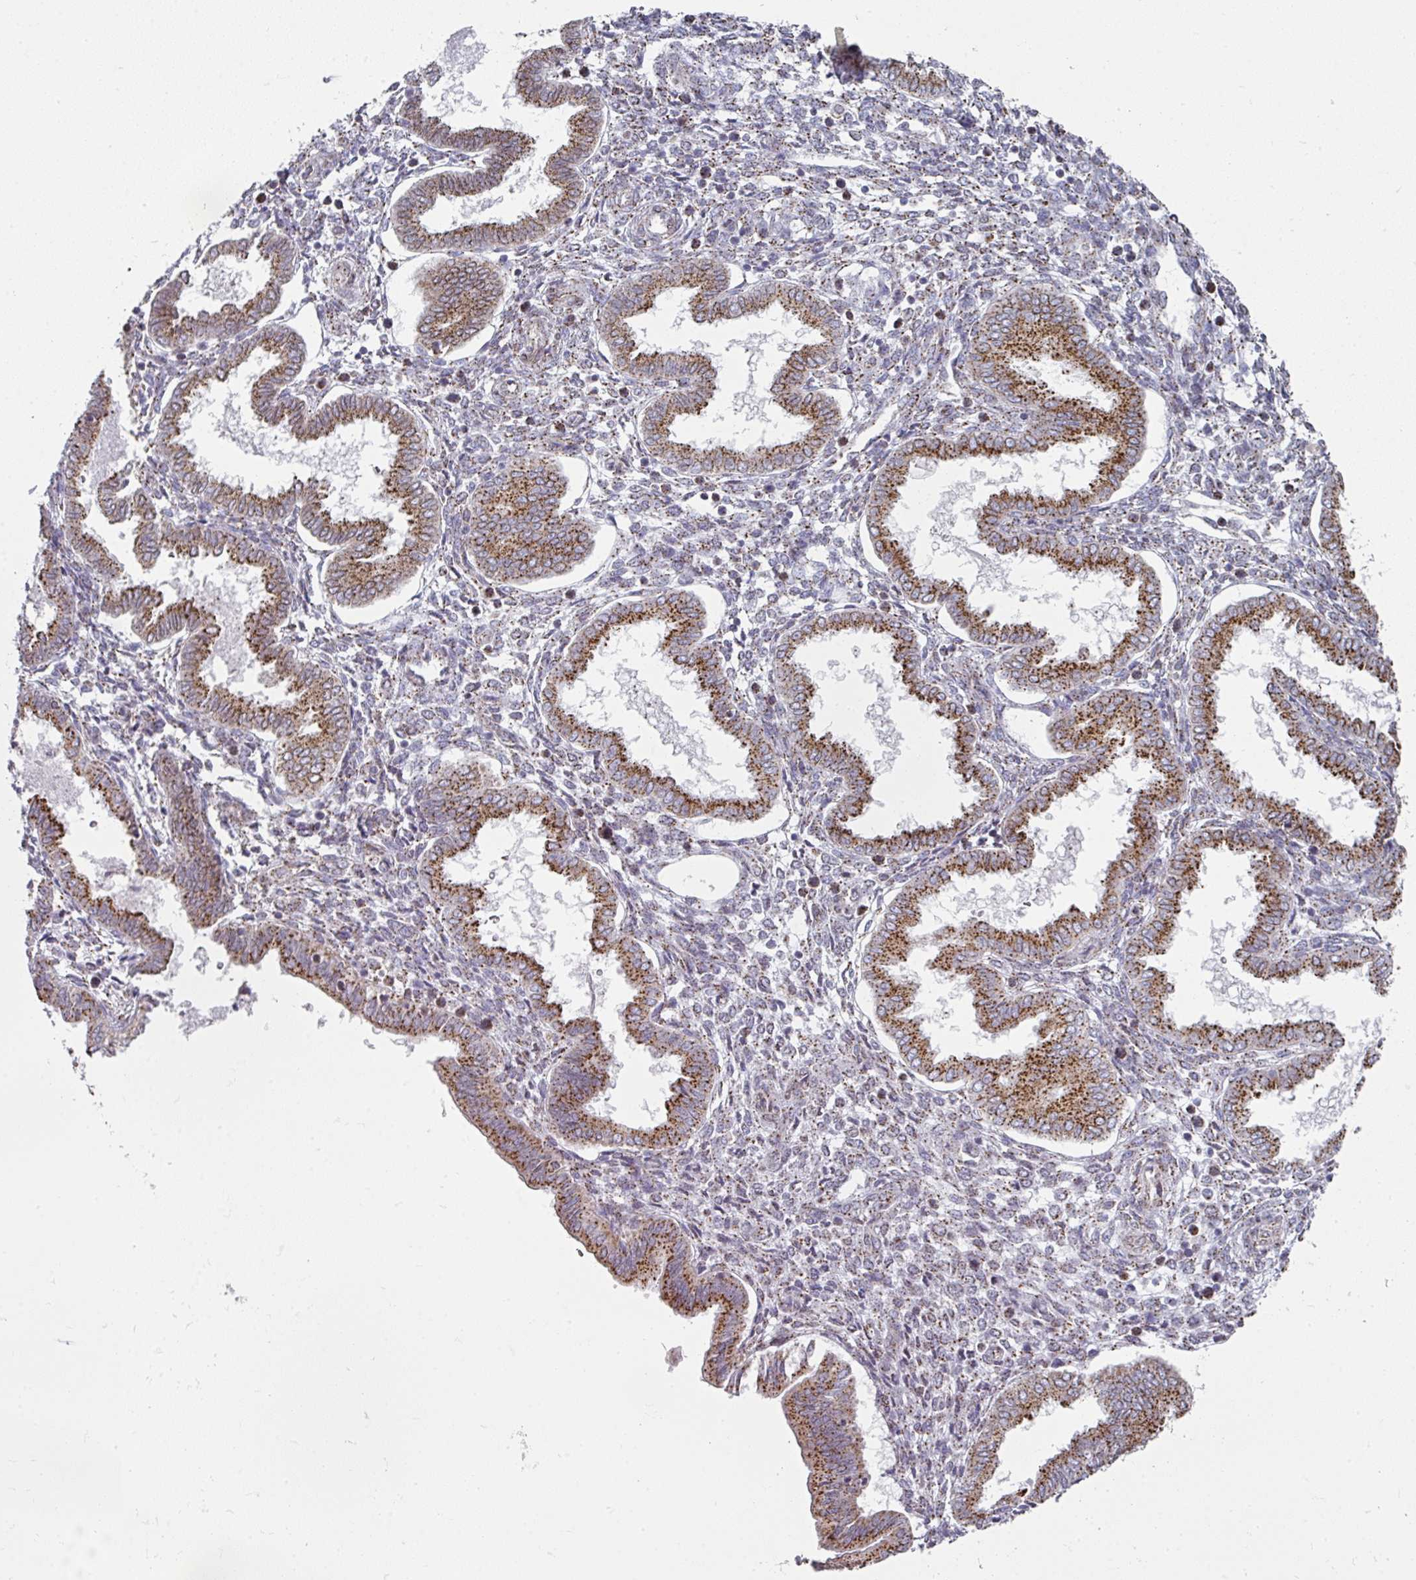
{"staining": {"intensity": "moderate", "quantity": "25%-75%", "location": "cytoplasmic/membranous"}, "tissue": "endometrium", "cell_type": "Cells in endometrial stroma", "image_type": "normal", "snomed": [{"axis": "morphology", "description": "Normal tissue, NOS"}, {"axis": "topography", "description": "Endometrium"}], "caption": "An image of human endometrium stained for a protein displays moderate cytoplasmic/membranous brown staining in cells in endometrial stroma. (DAB (3,3'-diaminobenzidine) = brown stain, brightfield microscopy at high magnification).", "gene": "CCDC85B", "patient": {"sex": "female", "age": 24}}